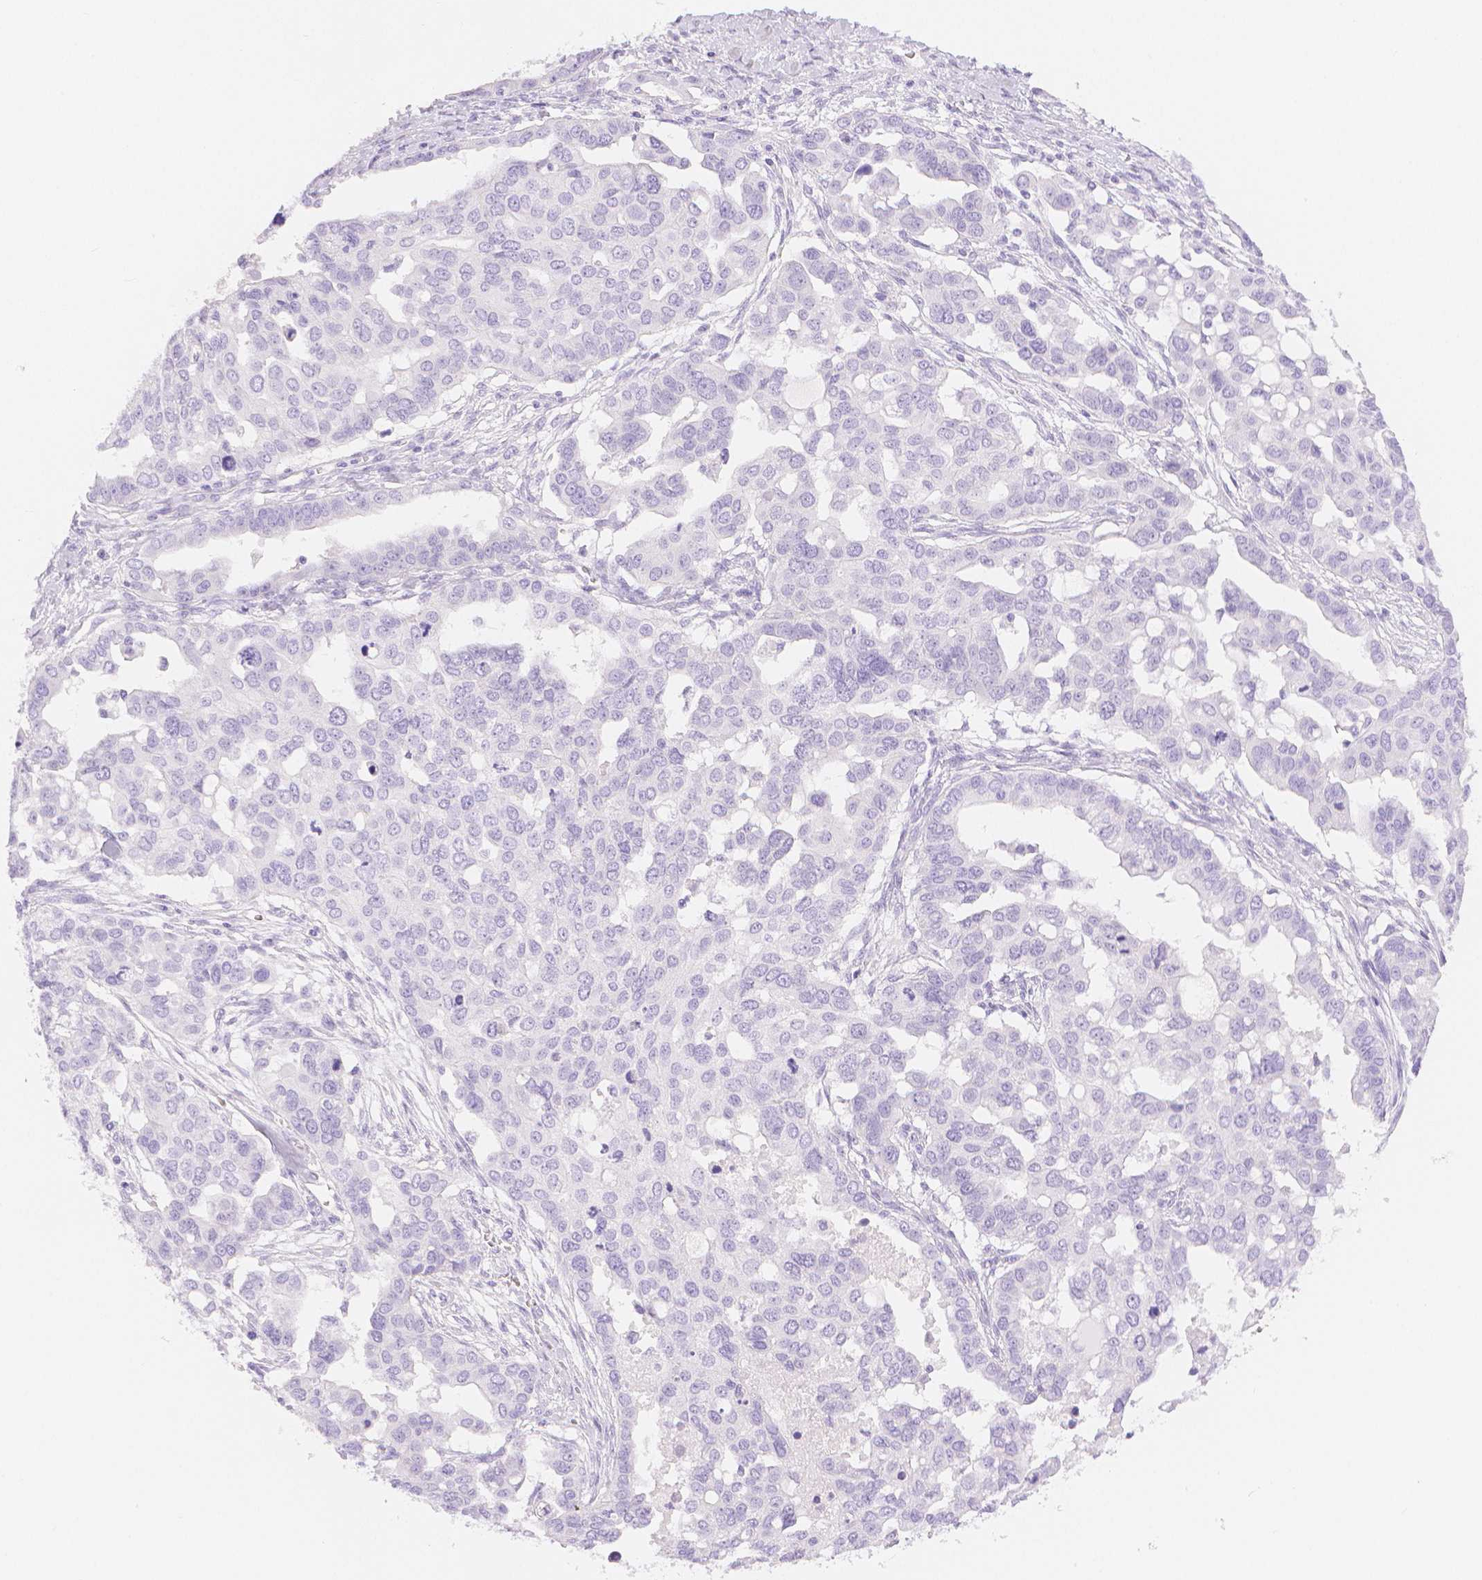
{"staining": {"intensity": "negative", "quantity": "none", "location": "none"}, "tissue": "ovarian cancer", "cell_type": "Tumor cells", "image_type": "cancer", "snomed": [{"axis": "morphology", "description": "Carcinoma, endometroid"}, {"axis": "topography", "description": "Ovary"}], "caption": "High magnification brightfield microscopy of ovarian endometroid carcinoma stained with DAB (brown) and counterstained with hematoxylin (blue): tumor cells show no significant staining.", "gene": "SLC27A5", "patient": {"sex": "female", "age": 78}}